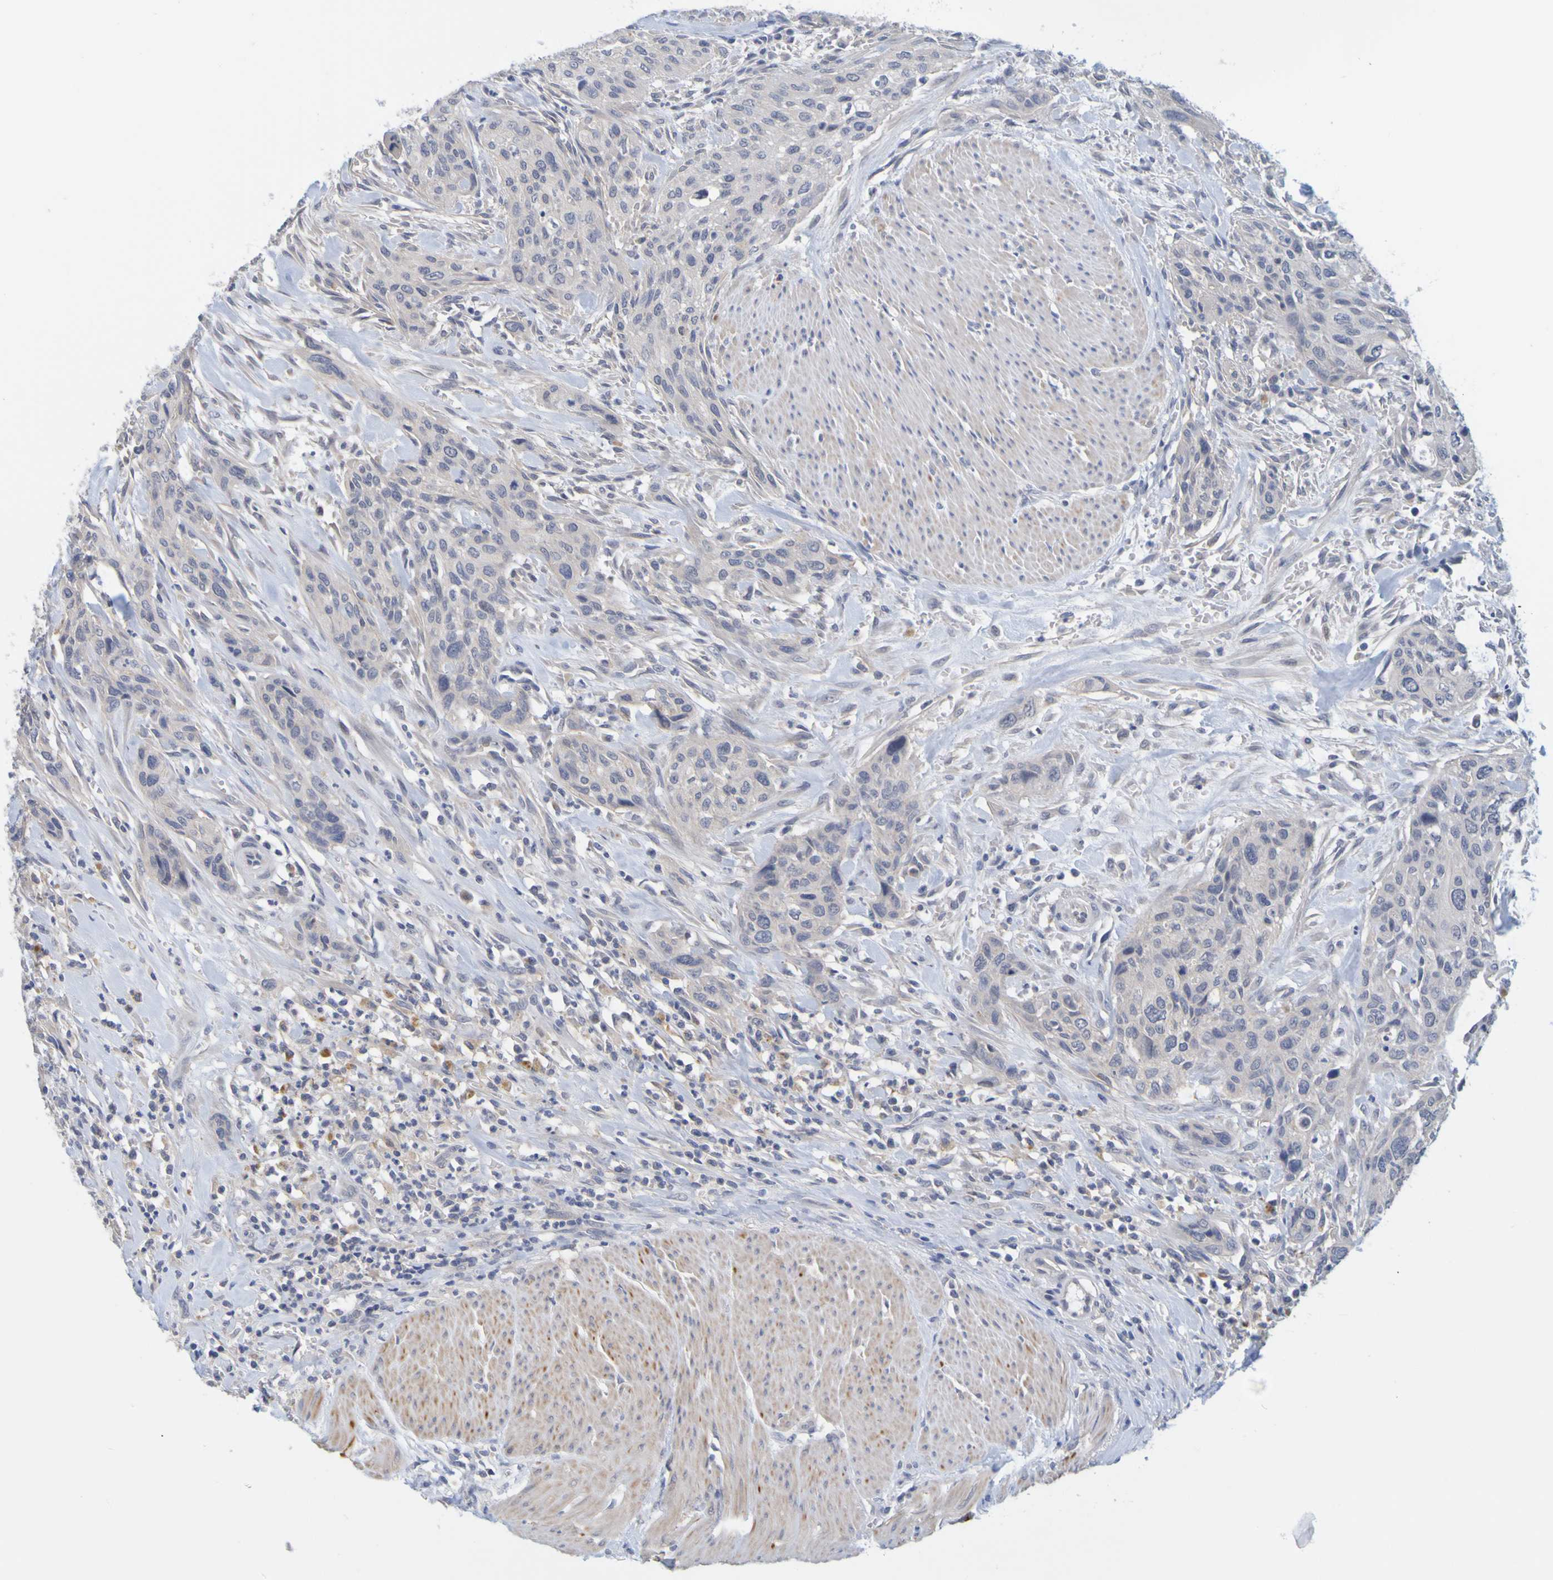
{"staining": {"intensity": "negative", "quantity": "none", "location": "none"}, "tissue": "urothelial cancer", "cell_type": "Tumor cells", "image_type": "cancer", "snomed": [{"axis": "morphology", "description": "Urothelial carcinoma, High grade"}, {"axis": "topography", "description": "Urinary bladder"}], "caption": "A photomicrograph of urothelial carcinoma (high-grade) stained for a protein demonstrates no brown staining in tumor cells.", "gene": "ENDOU", "patient": {"sex": "male", "age": 35}}